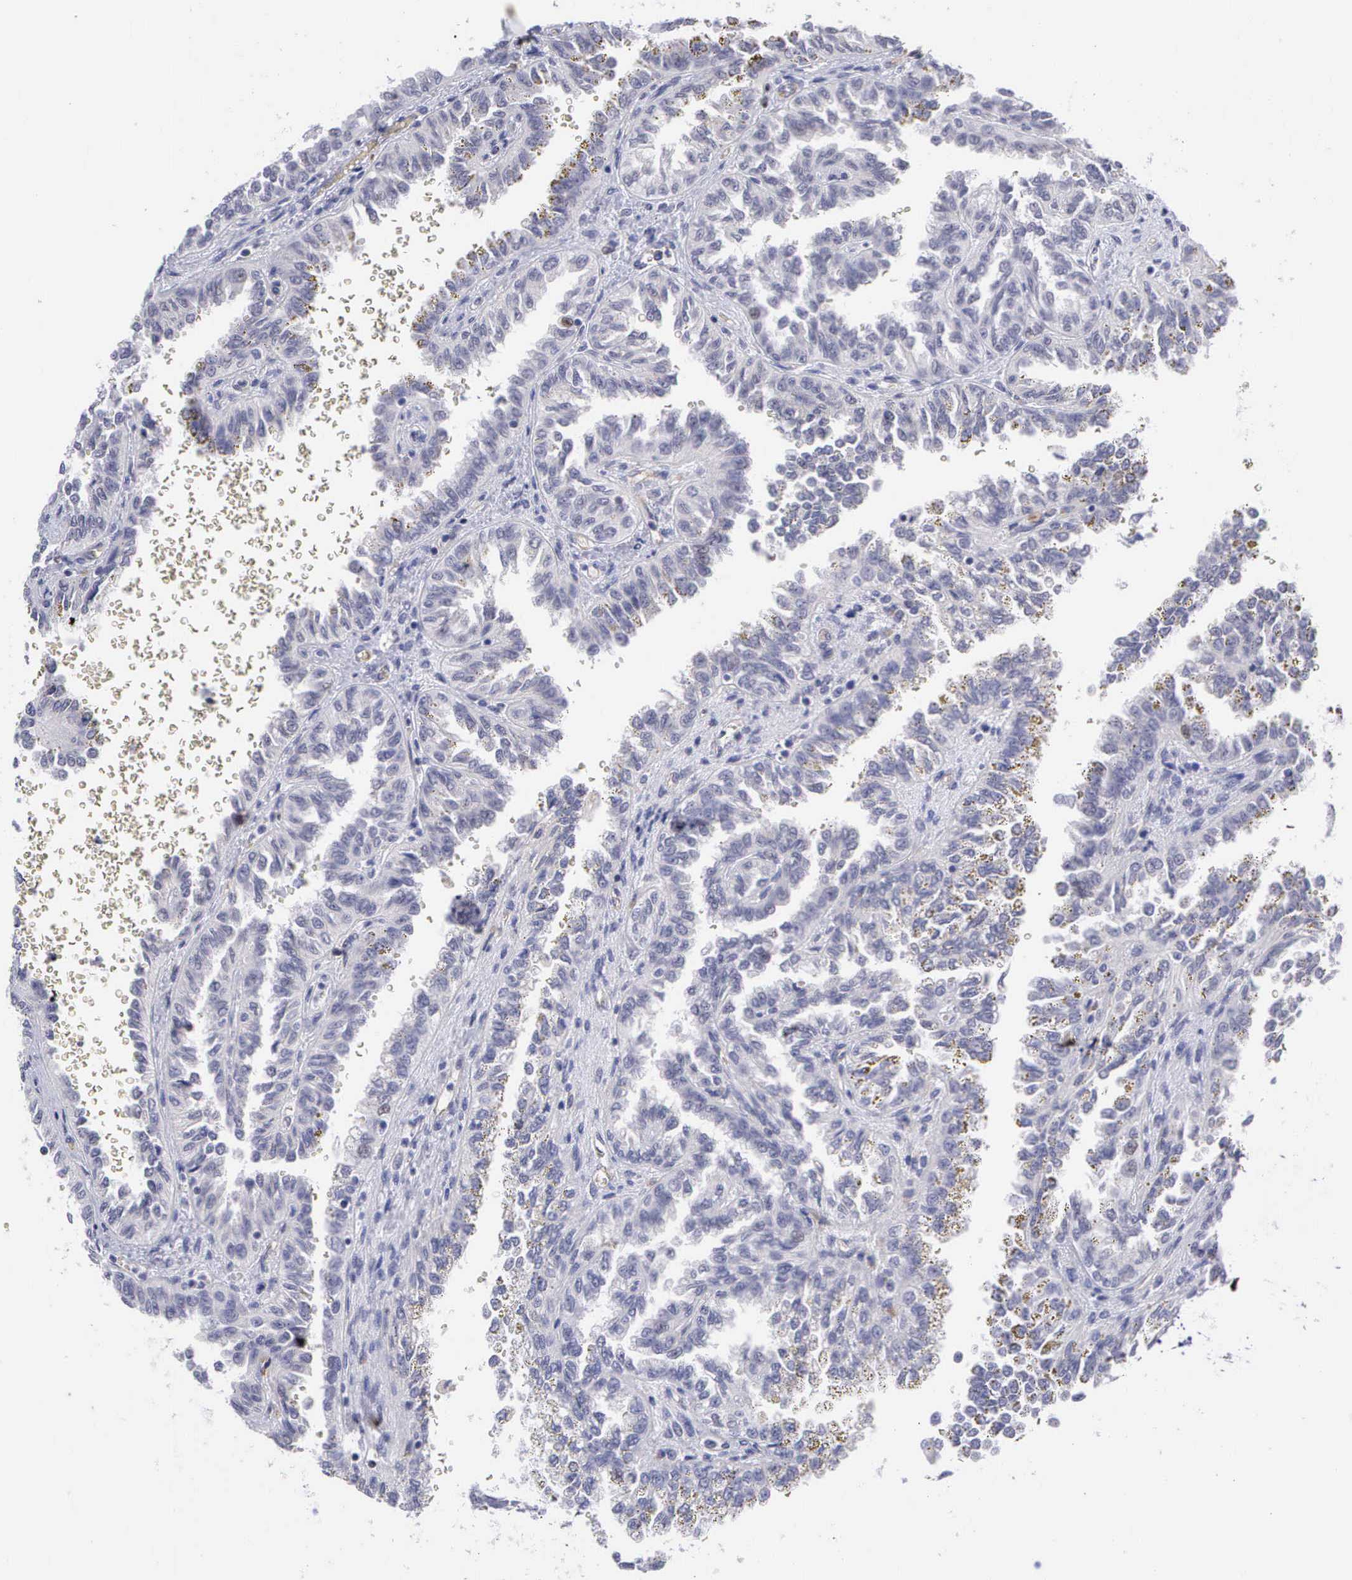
{"staining": {"intensity": "negative", "quantity": "none", "location": "none"}, "tissue": "renal cancer", "cell_type": "Tumor cells", "image_type": "cancer", "snomed": [{"axis": "morphology", "description": "Inflammation, NOS"}, {"axis": "morphology", "description": "Adenocarcinoma, NOS"}, {"axis": "topography", "description": "Kidney"}], "caption": "There is no significant staining in tumor cells of renal cancer (adenocarcinoma).", "gene": "MAST4", "patient": {"sex": "male", "age": 68}}